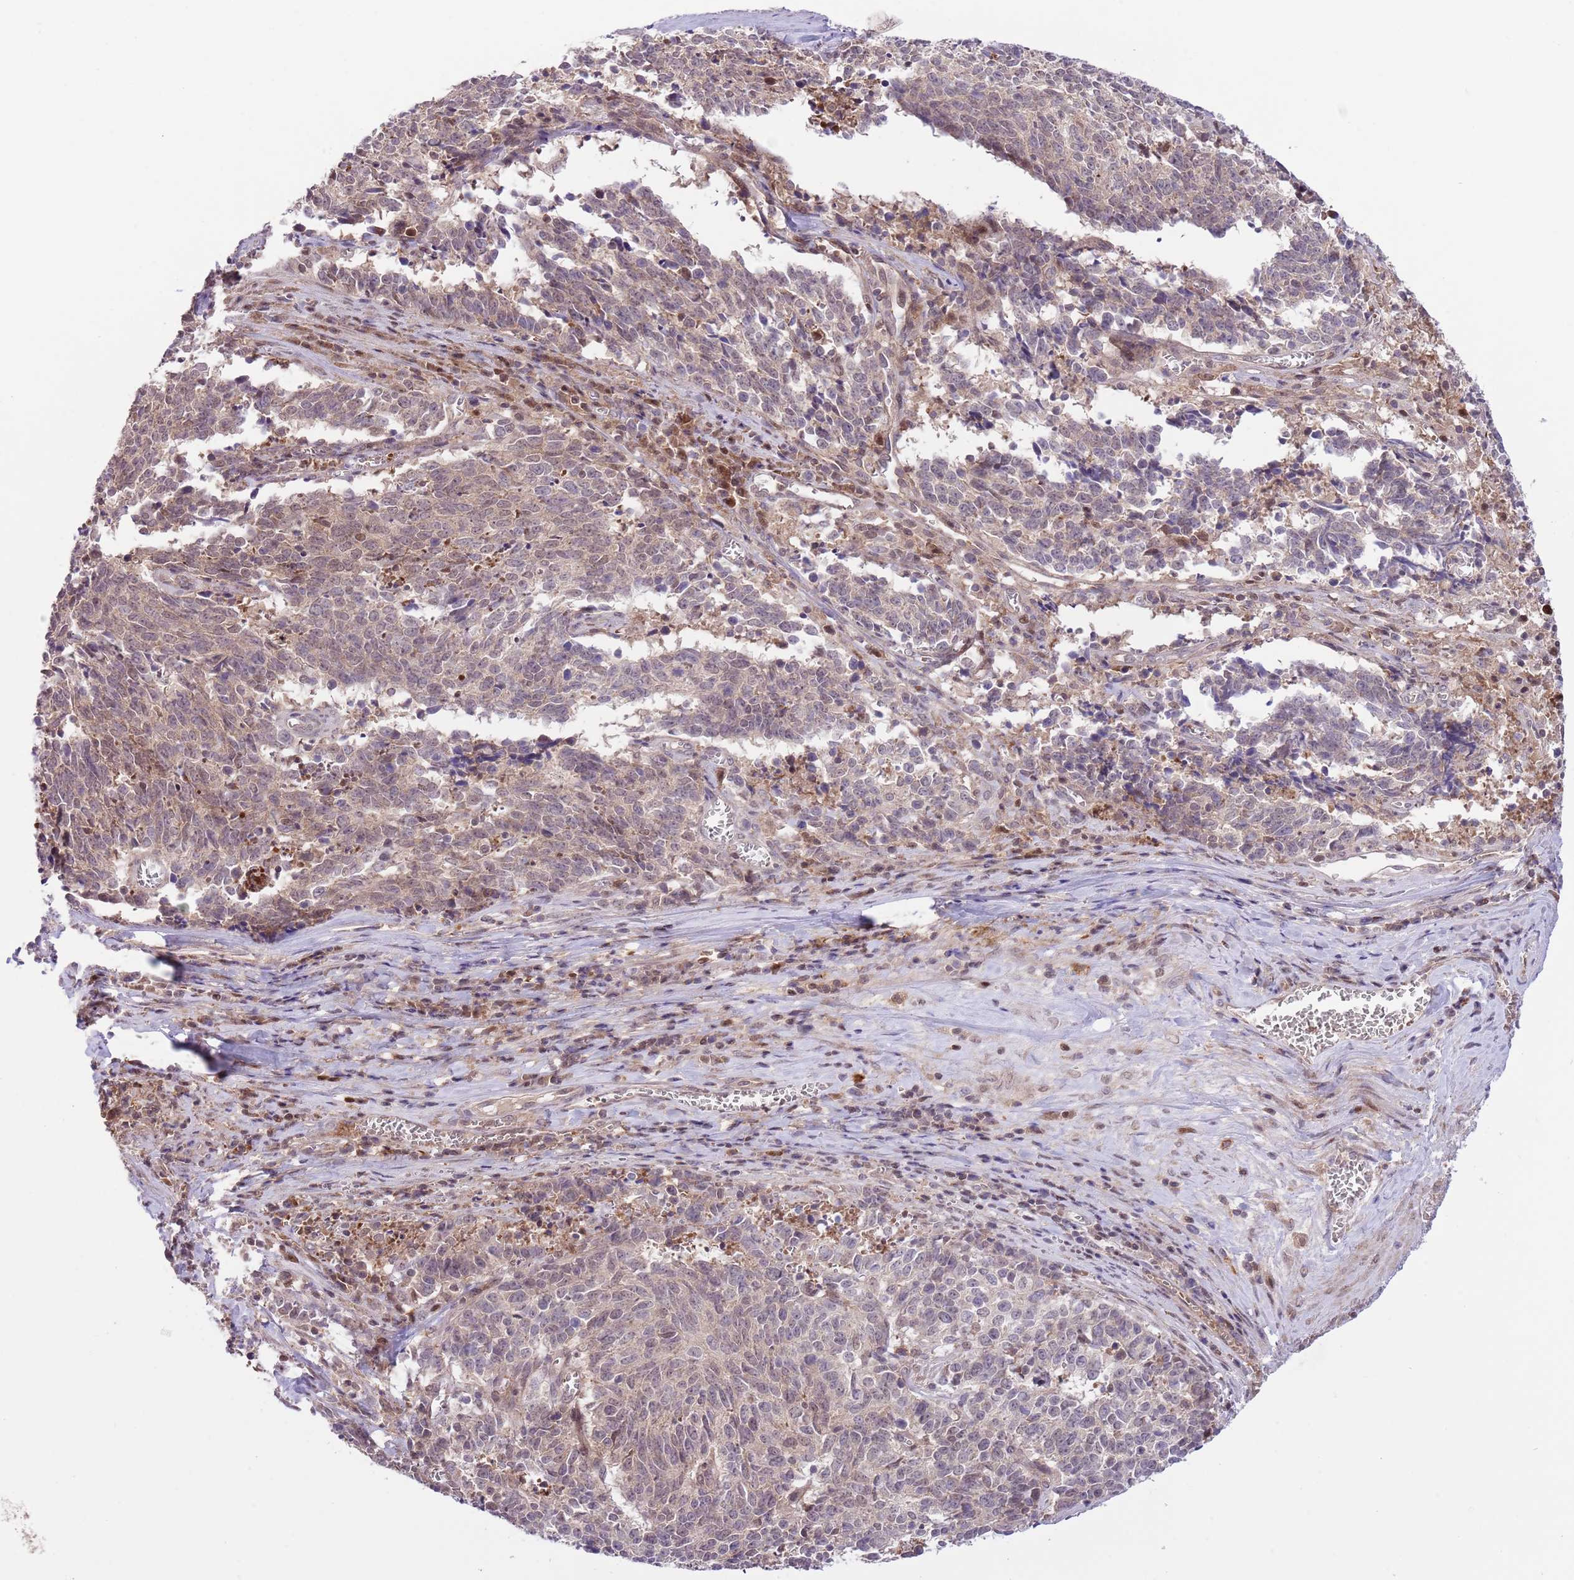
{"staining": {"intensity": "weak", "quantity": "25%-75%", "location": "cytoplasmic/membranous,nuclear"}, "tissue": "cervical cancer", "cell_type": "Tumor cells", "image_type": "cancer", "snomed": [{"axis": "morphology", "description": "Squamous cell carcinoma, NOS"}, {"axis": "topography", "description": "Cervix"}], "caption": "Immunohistochemistry image of neoplastic tissue: human squamous cell carcinoma (cervical) stained using immunohistochemistry demonstrates low levels of weak protein expression localized specifically in the cytoplasmic/membranous and nuclear of tumor cells, appearing as a cytoplasmic/membranous and nuclear brown color.", "gene": "HDHD2", "patient": {"sex": "female", "age": 29}}